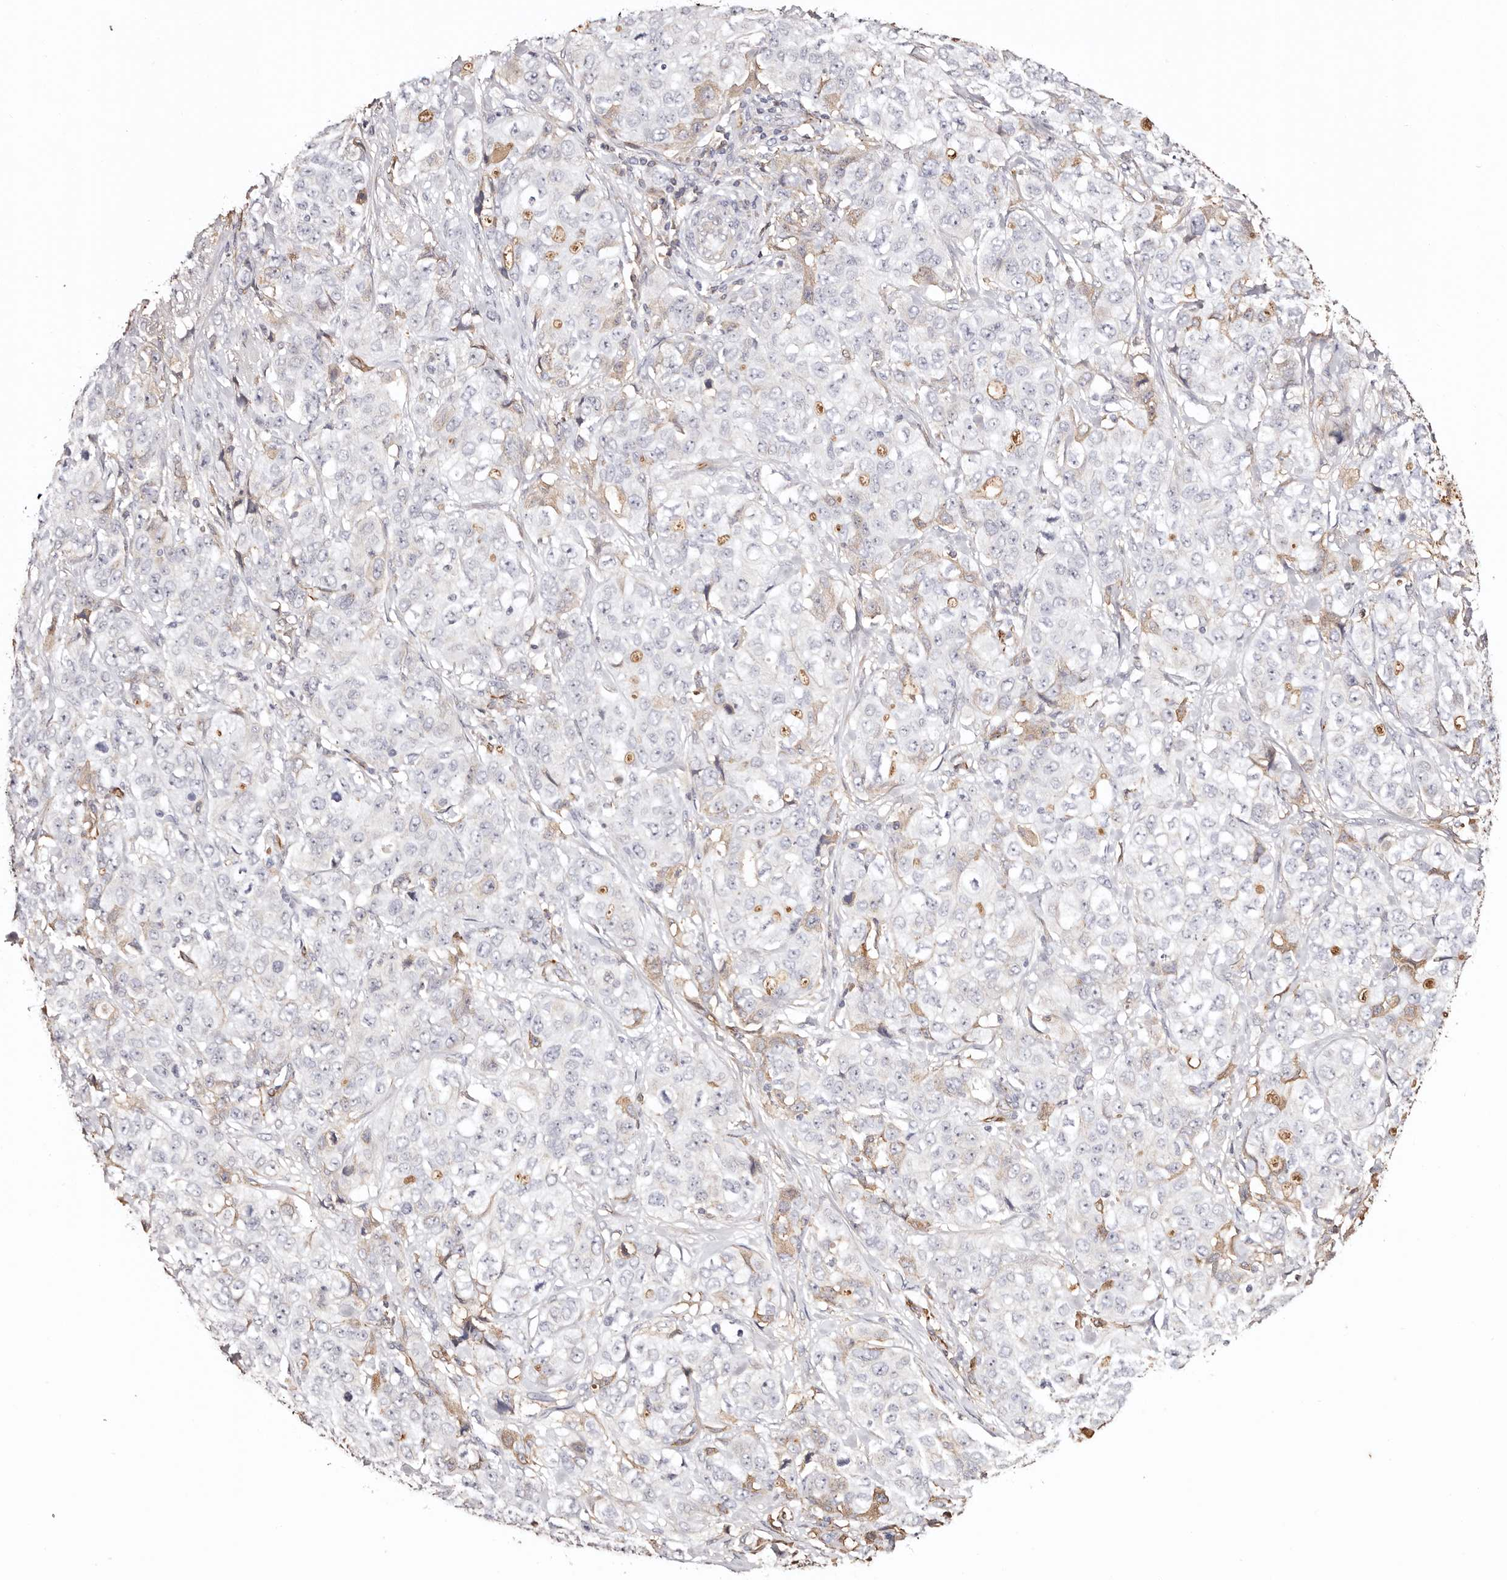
{"staining": {"intensity": "negative", "quantity": "none", "location": "none"}, "tissue": "stomach cancer", "cell_type": "Tumor cells", "image_type": "cancer", "snomed": [{"axis": "morphology", "description": "Adenocarcinoma, NOS"}, {"axis": "topography", "description": "Stomach"}], "caption": "This is a micrograph of IHC staining of stomach cancer, which shows no staining in tumor cells.", "gene": "ZNF557", "patient": {"sex": "male", "age": 48}}